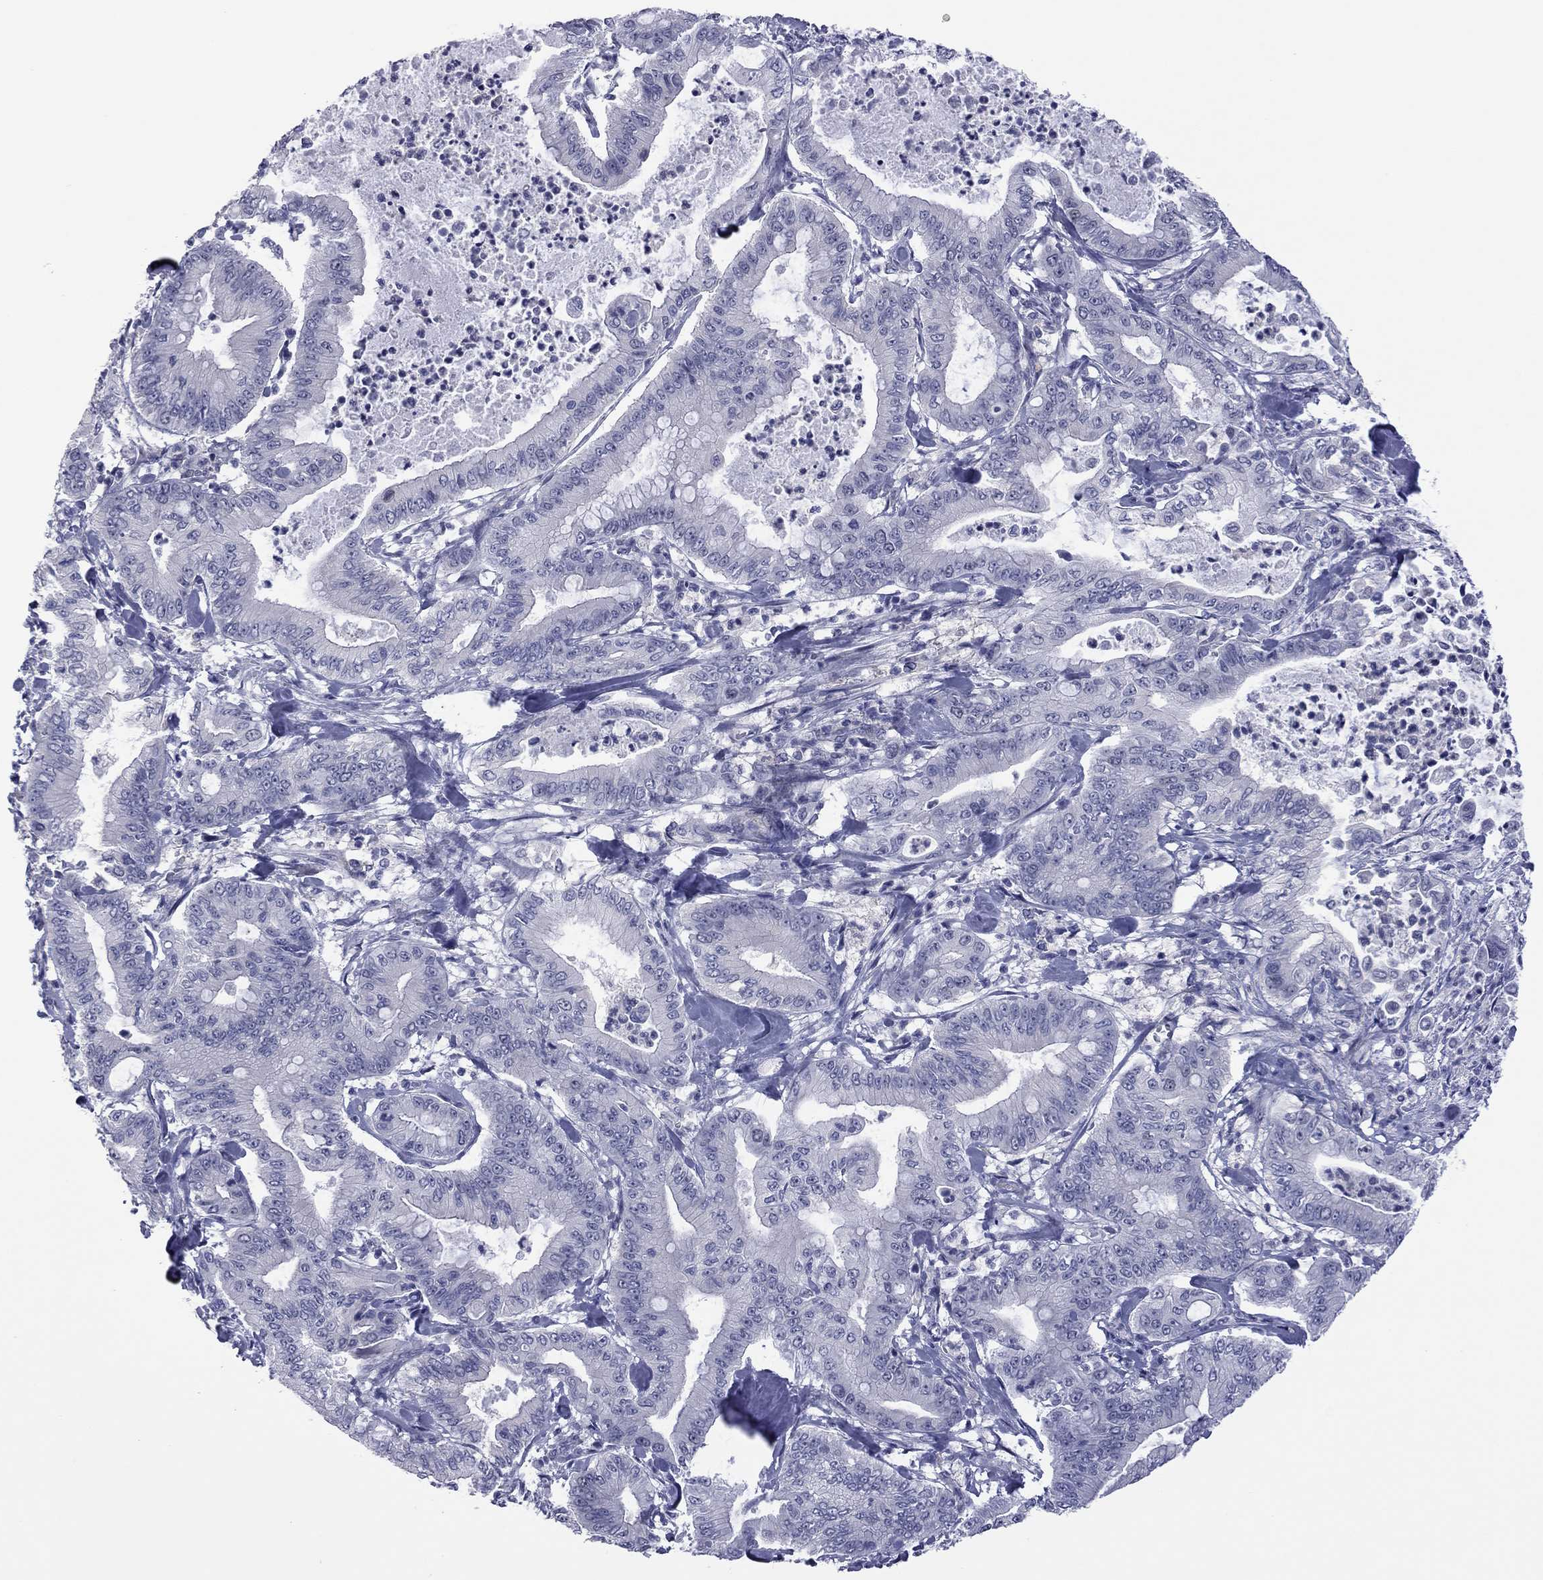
{"staining": {"intensity": "negative", "quantity": "none", "location": "none"}, "tissue": "pancreatic cancer", "cell_type": "Tumor cells", "image_type": "cancer", "snomed": [{"axis": "morphology", "description": "Adenocarcinoma, NOS"}, {"axis": "topography", "description": "Pancreas"}], "caption": "High power microscopy micrograph of an immunohistochemistry histopathology image of pancreatic cancer, revealing no significant expression in tumor cells.", "gene": "POU5F2", "patient": {"sex": "male", "age": 71}}